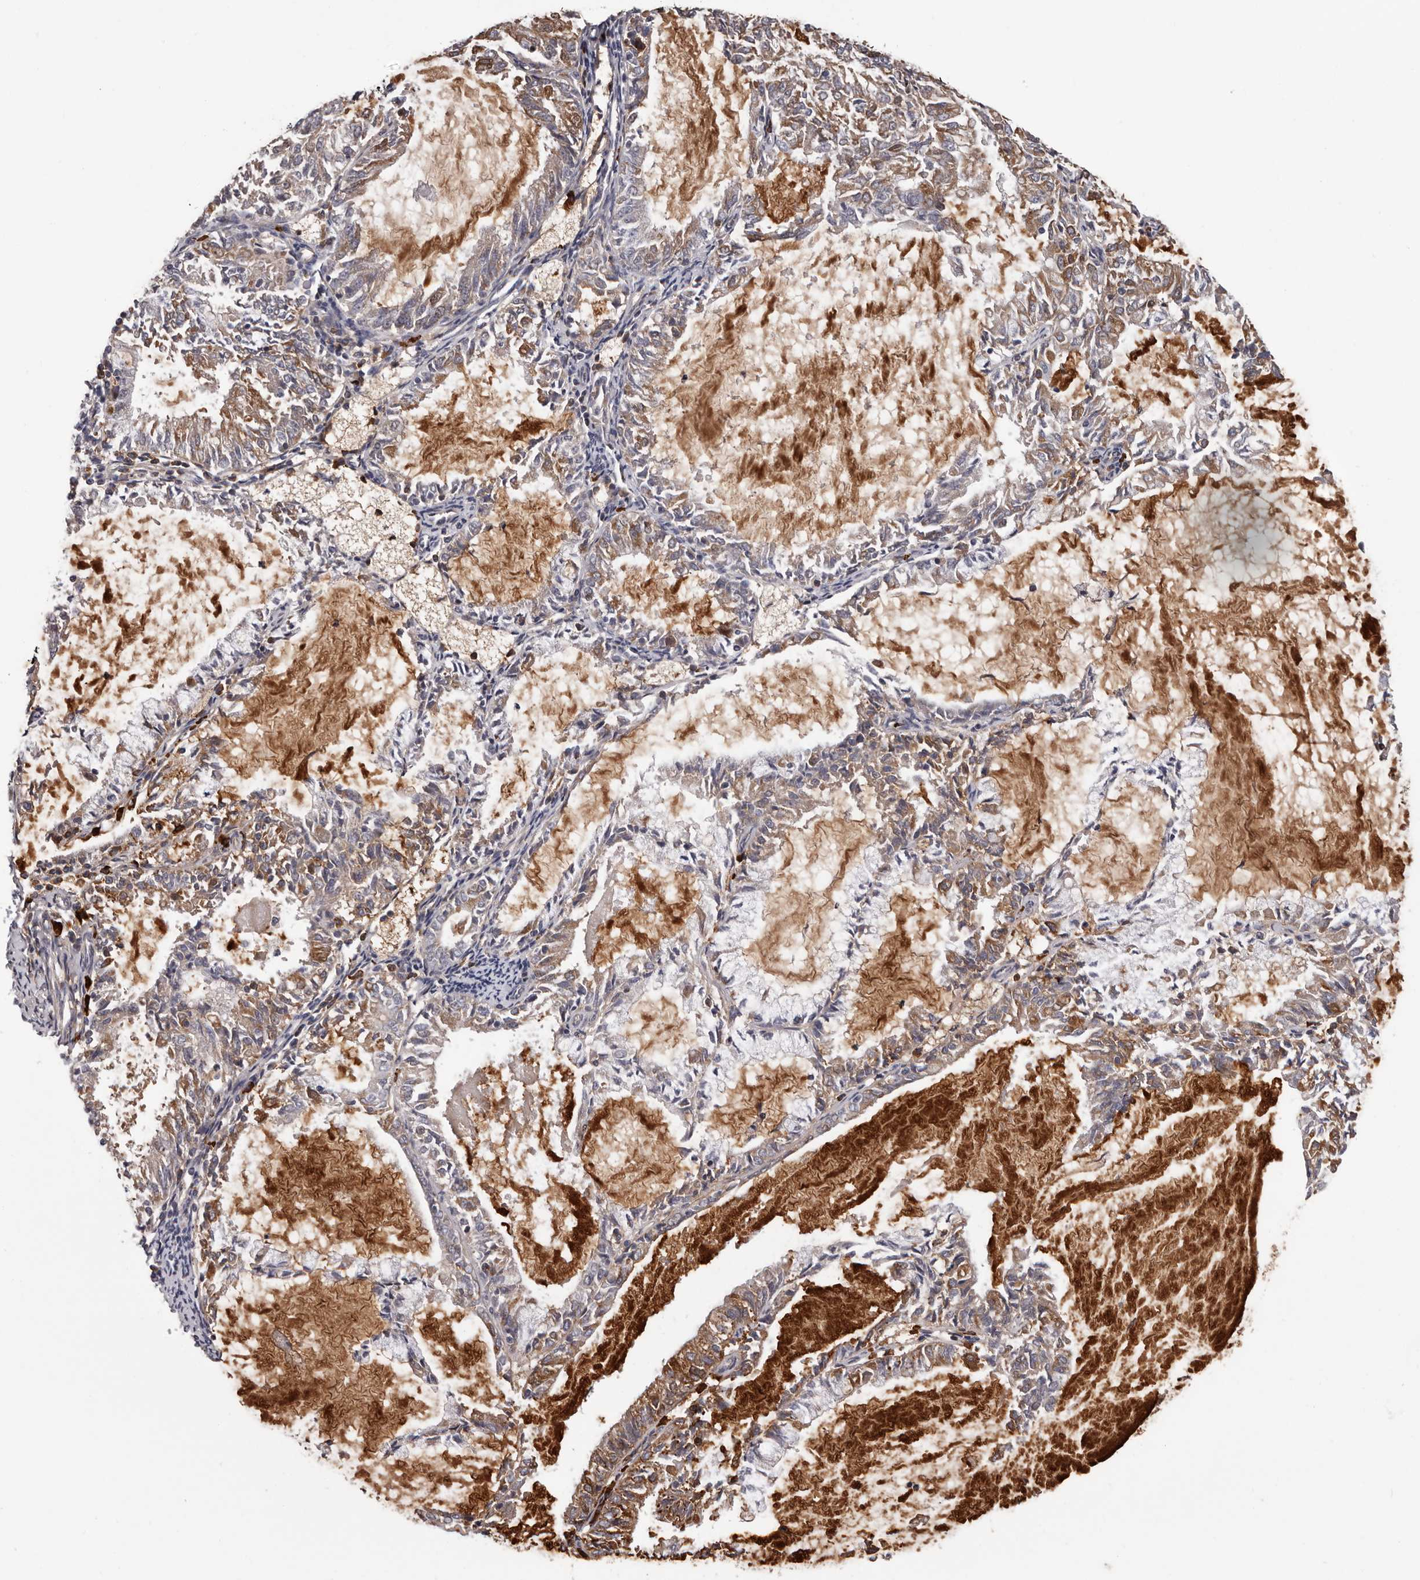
{"staining": {"intensity": "moderate", "quantity": "25%-75%", "location": "cytoplasmic/membranous"}, "tissue": "endometrial cancer", "cell_type": "Tumor cells", "image_type": "cancer", "snomed": [{"axis": "morphology", "description": "Adenocarcinoma, NOS"}, {"axis": "topography", "description": "Endometrium"}], "caption": "Immunohistochemistry (IHC) (DAB) staining of human endometrial cancer demonstrates moderate cytoplasmic/membranous protein positivity in about 25%-75% of tumor cells.", "gene": "MED8", "patient": {"sex": "female", "age": 57}}